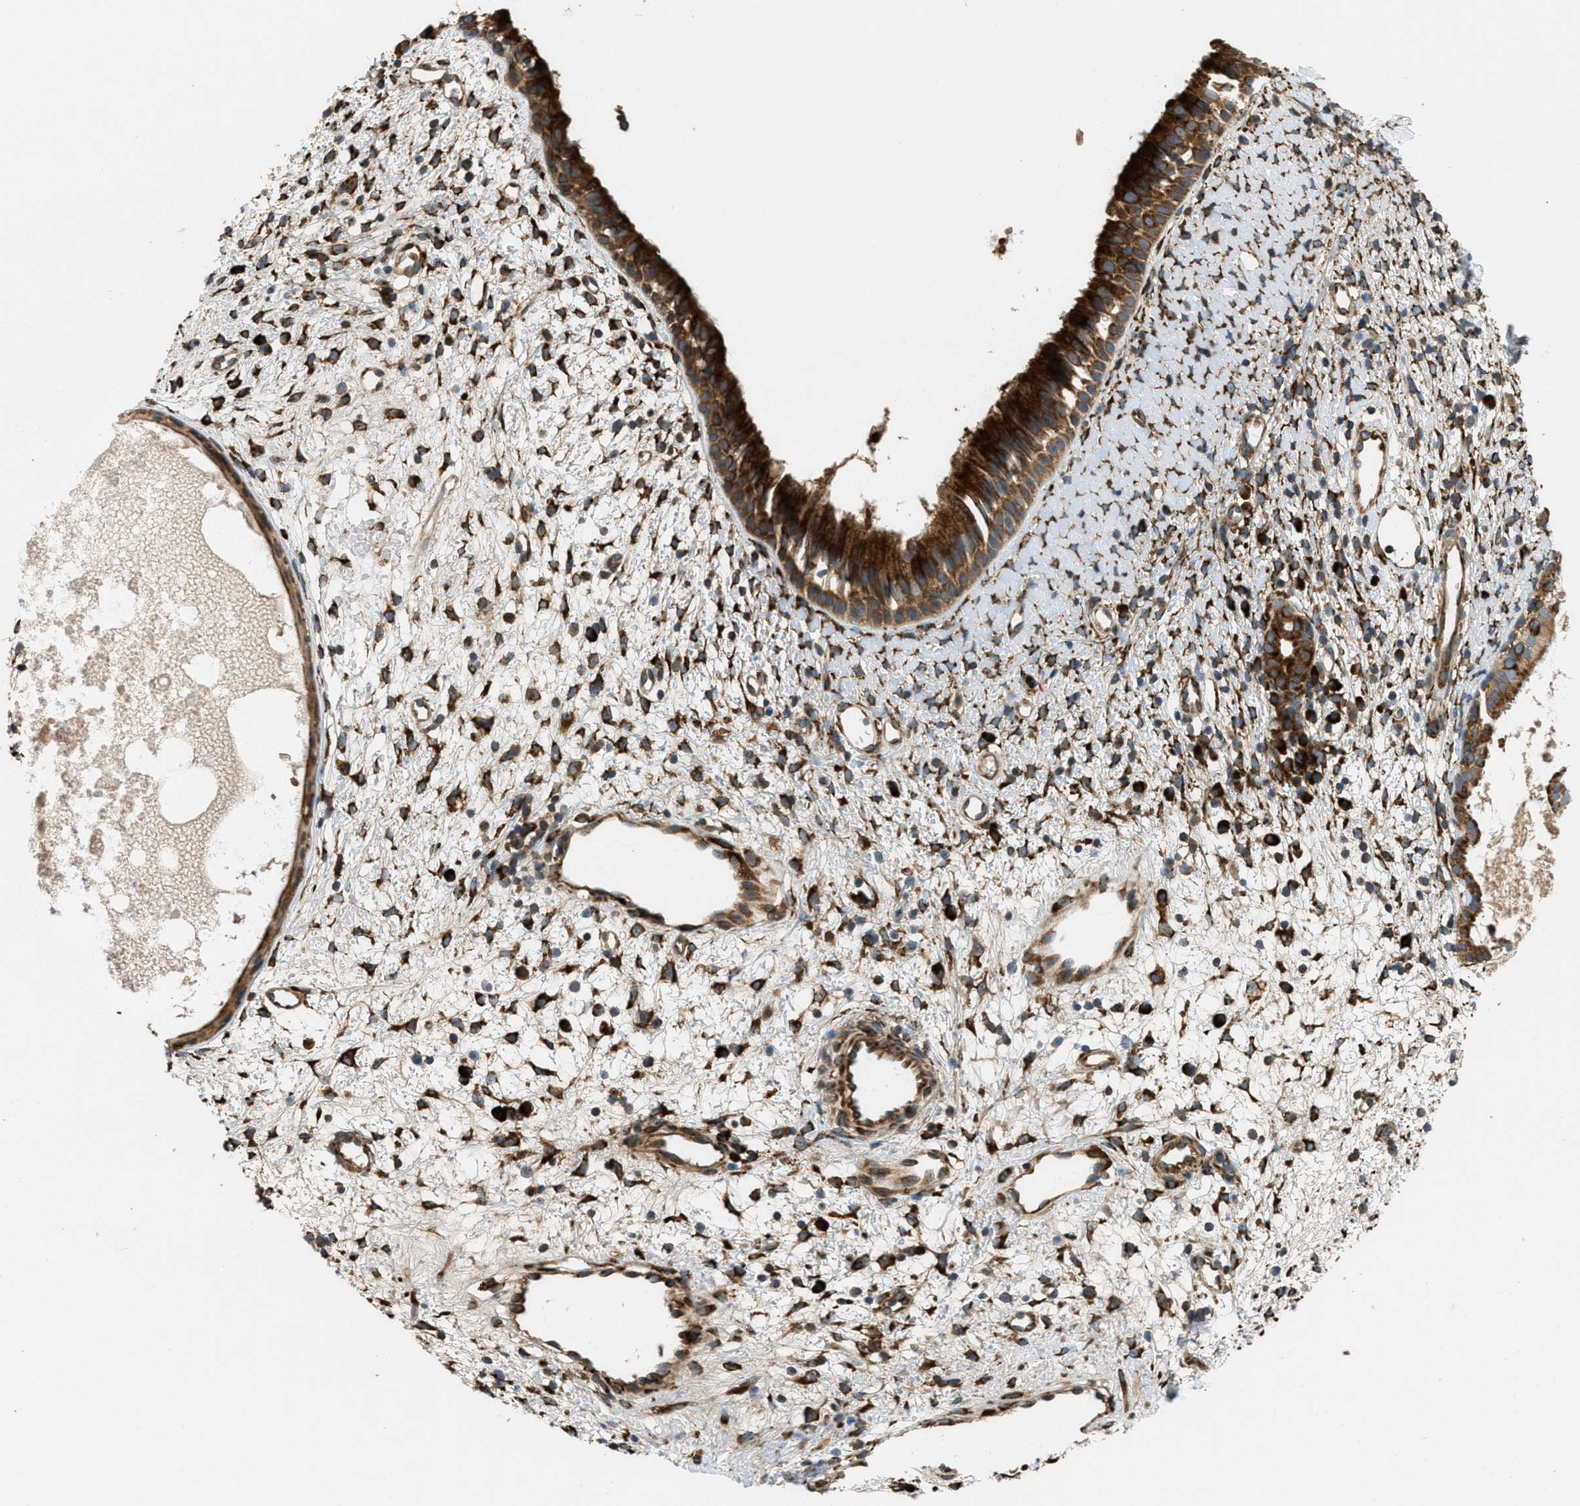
{"staining": {"intensity": "strong", "quantity": ">75%", "location": "cytoplasmic/membranous"}, "tissue": "nasopharynx", "cell_type": "Respiratory epithelial cells", "image_type": "normal", "snomed": [{"axis": "morphology", "description": "Normal tissue, NOS"}, {"axis": "topography", "description": "Nasopharynx"}], "caption": "Immunohistochemistry (IHC) photomicrograph of benign nasopharynx: nasopharynx stained using immunohistochemistry exhibits high levels of strong protein expression localized specifically in the cytoplasmic/membranous of respiratory epithelial cells, appearing as a cytoplasmic/membranous brown color.", "gene": "PCDH18", "patient": {"sex": "male", "age": 22}}